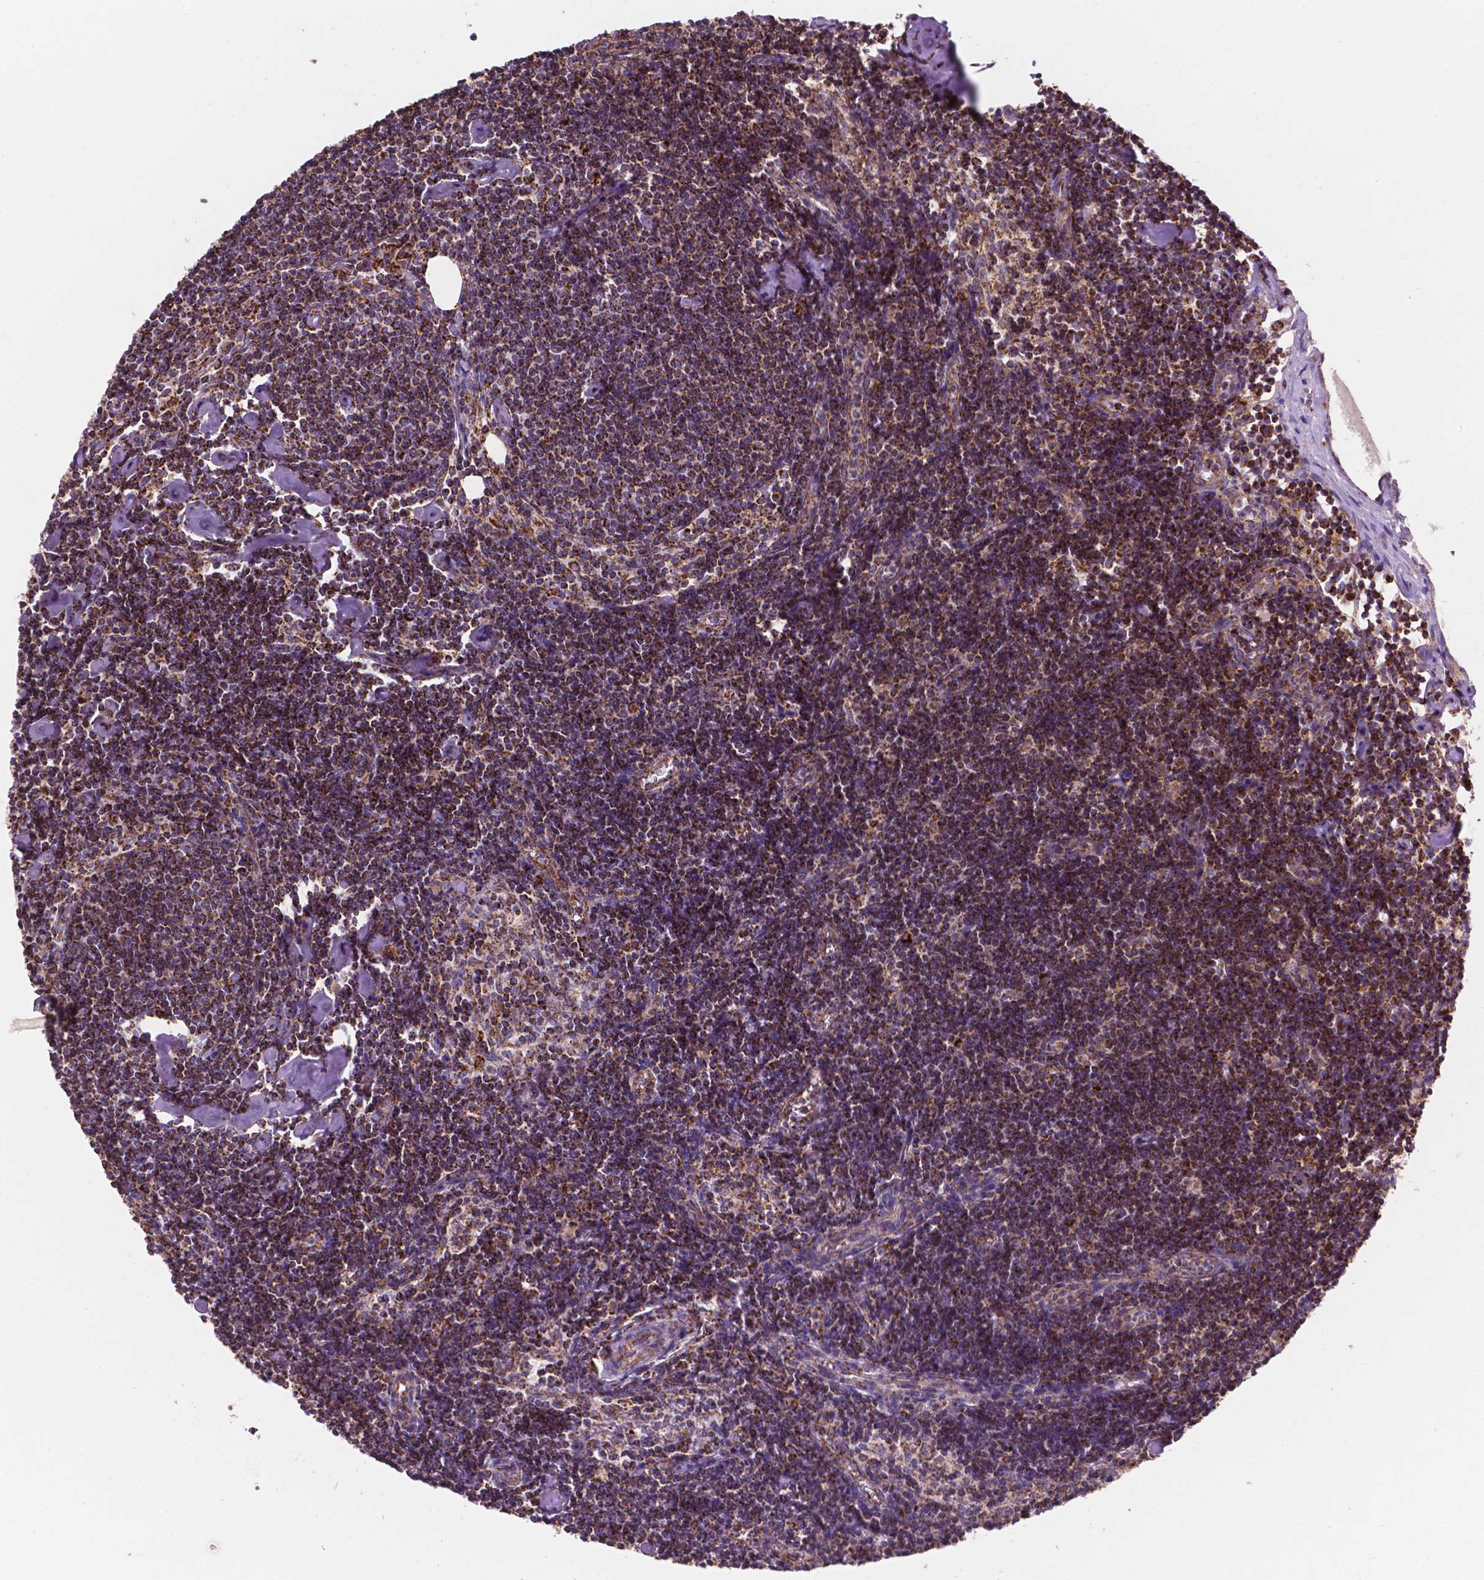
{"staining": {"intensity": "strong", "quantity": ">75%", "location": "cytoplasmic/membranous"}, "tissue": "lymph node", "cell_type": "Non-germinal center cells", "image_type": "normal", "snomed": [{"axis": "morphology", "description": "Normal tissue, NOS"}, {"axis": "topography", "description": "Lymph node"}], "caption": "Immunohistochemical staining of normal lymph node reveals high levels of strong cytoplasmic/membranous staining in approximately >75% of non-germinal center cells.", "gene": "HSPD1", "patient": {"sex": "female", "age": 42}}